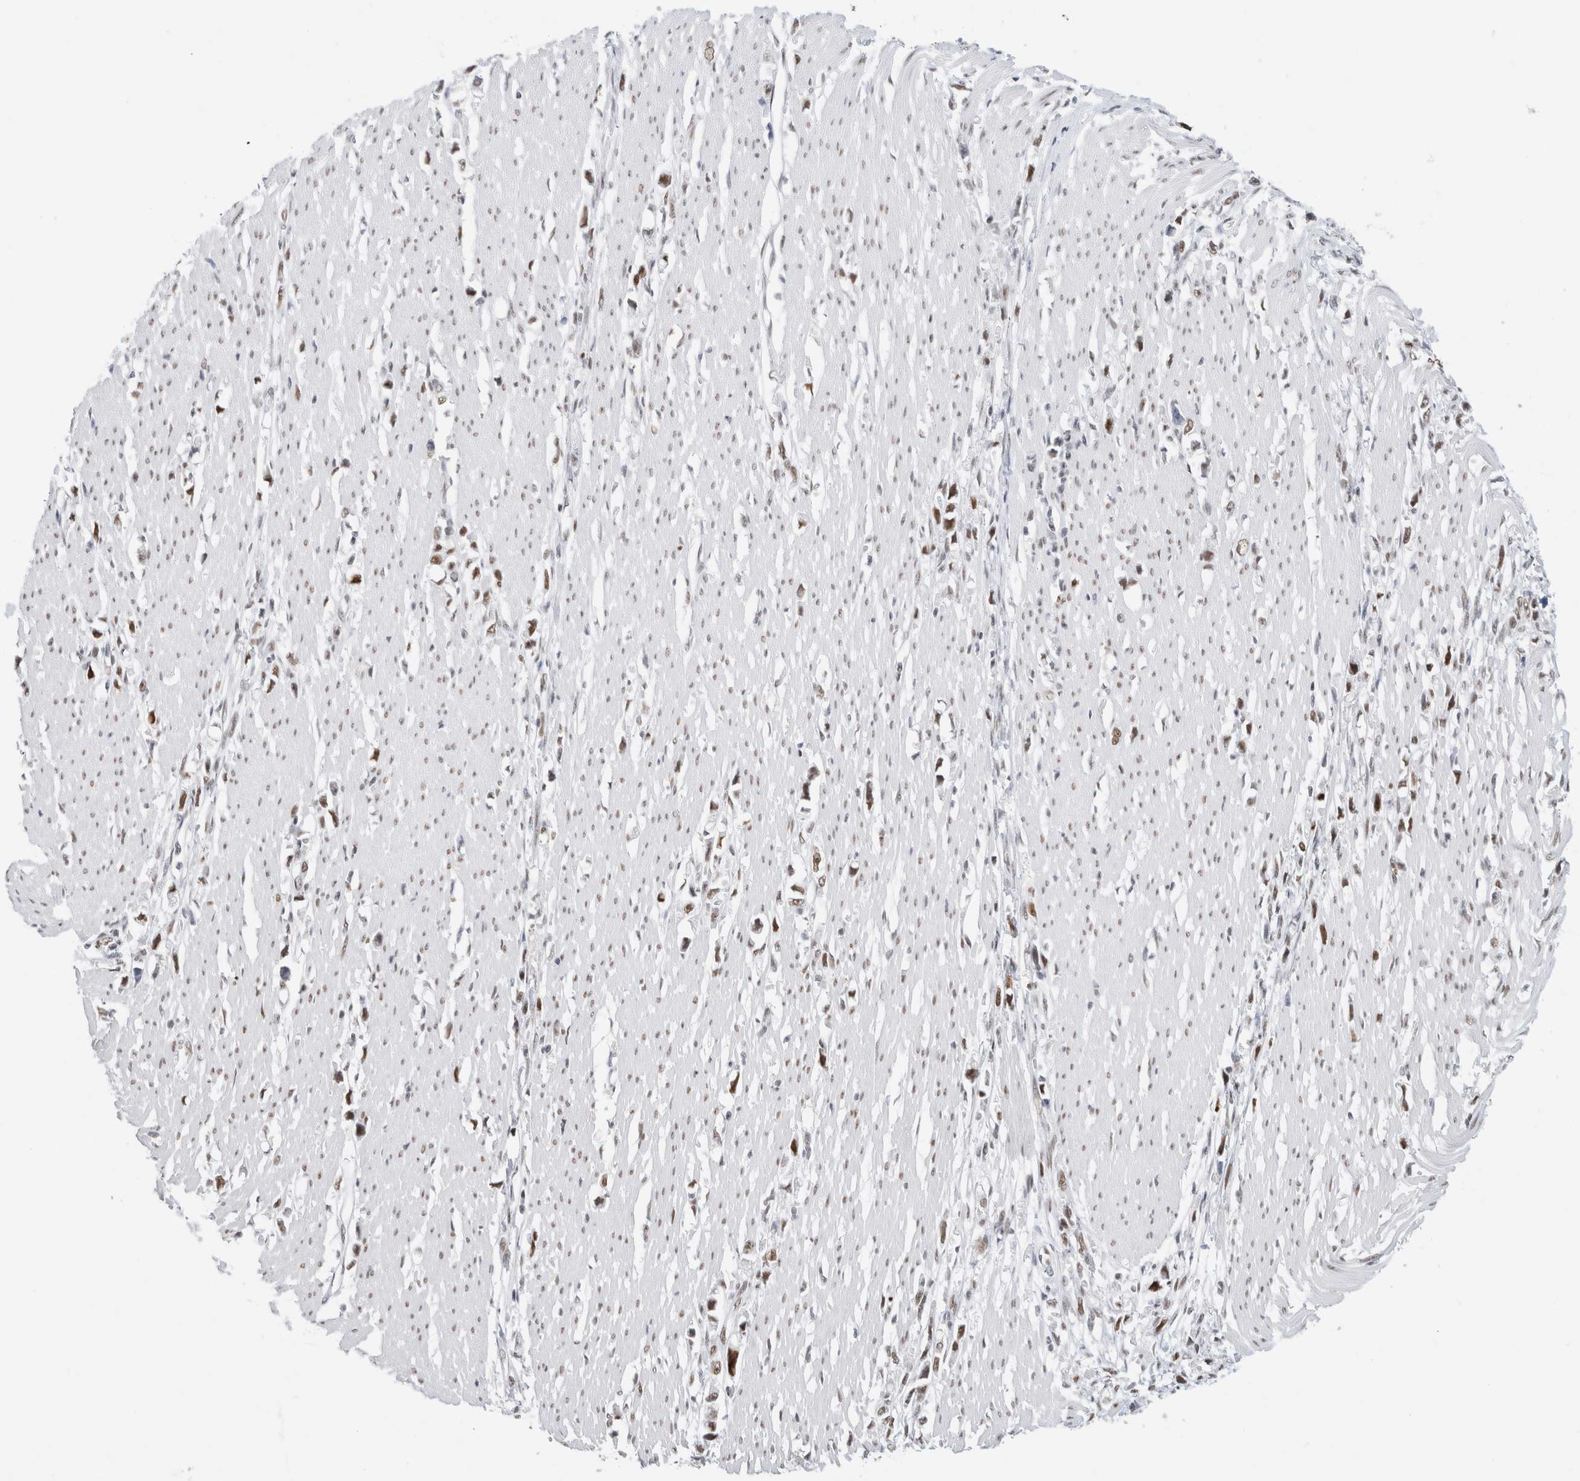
{"staining": {"intensity": "moderate", "quantity": ">75%", "location": "nuclear"}, "tissue": "stomach cancer", "cell_type": "Tumor cells", "image_type": "cancer", "snomed": [{"axis": "morphology", "description": "Adenocarcinoma, NOS"}, {"axis": "topography", "description": "Stomach"}], "caption": "Immunohistochemical staining of human stomach cancer (adenocarcinoma) exhibits medium levels of moderate nuclear staining in about >75% of tumor cells.", "gene": "COPS7A", "patient": {"sex": "female", "age": 59}}